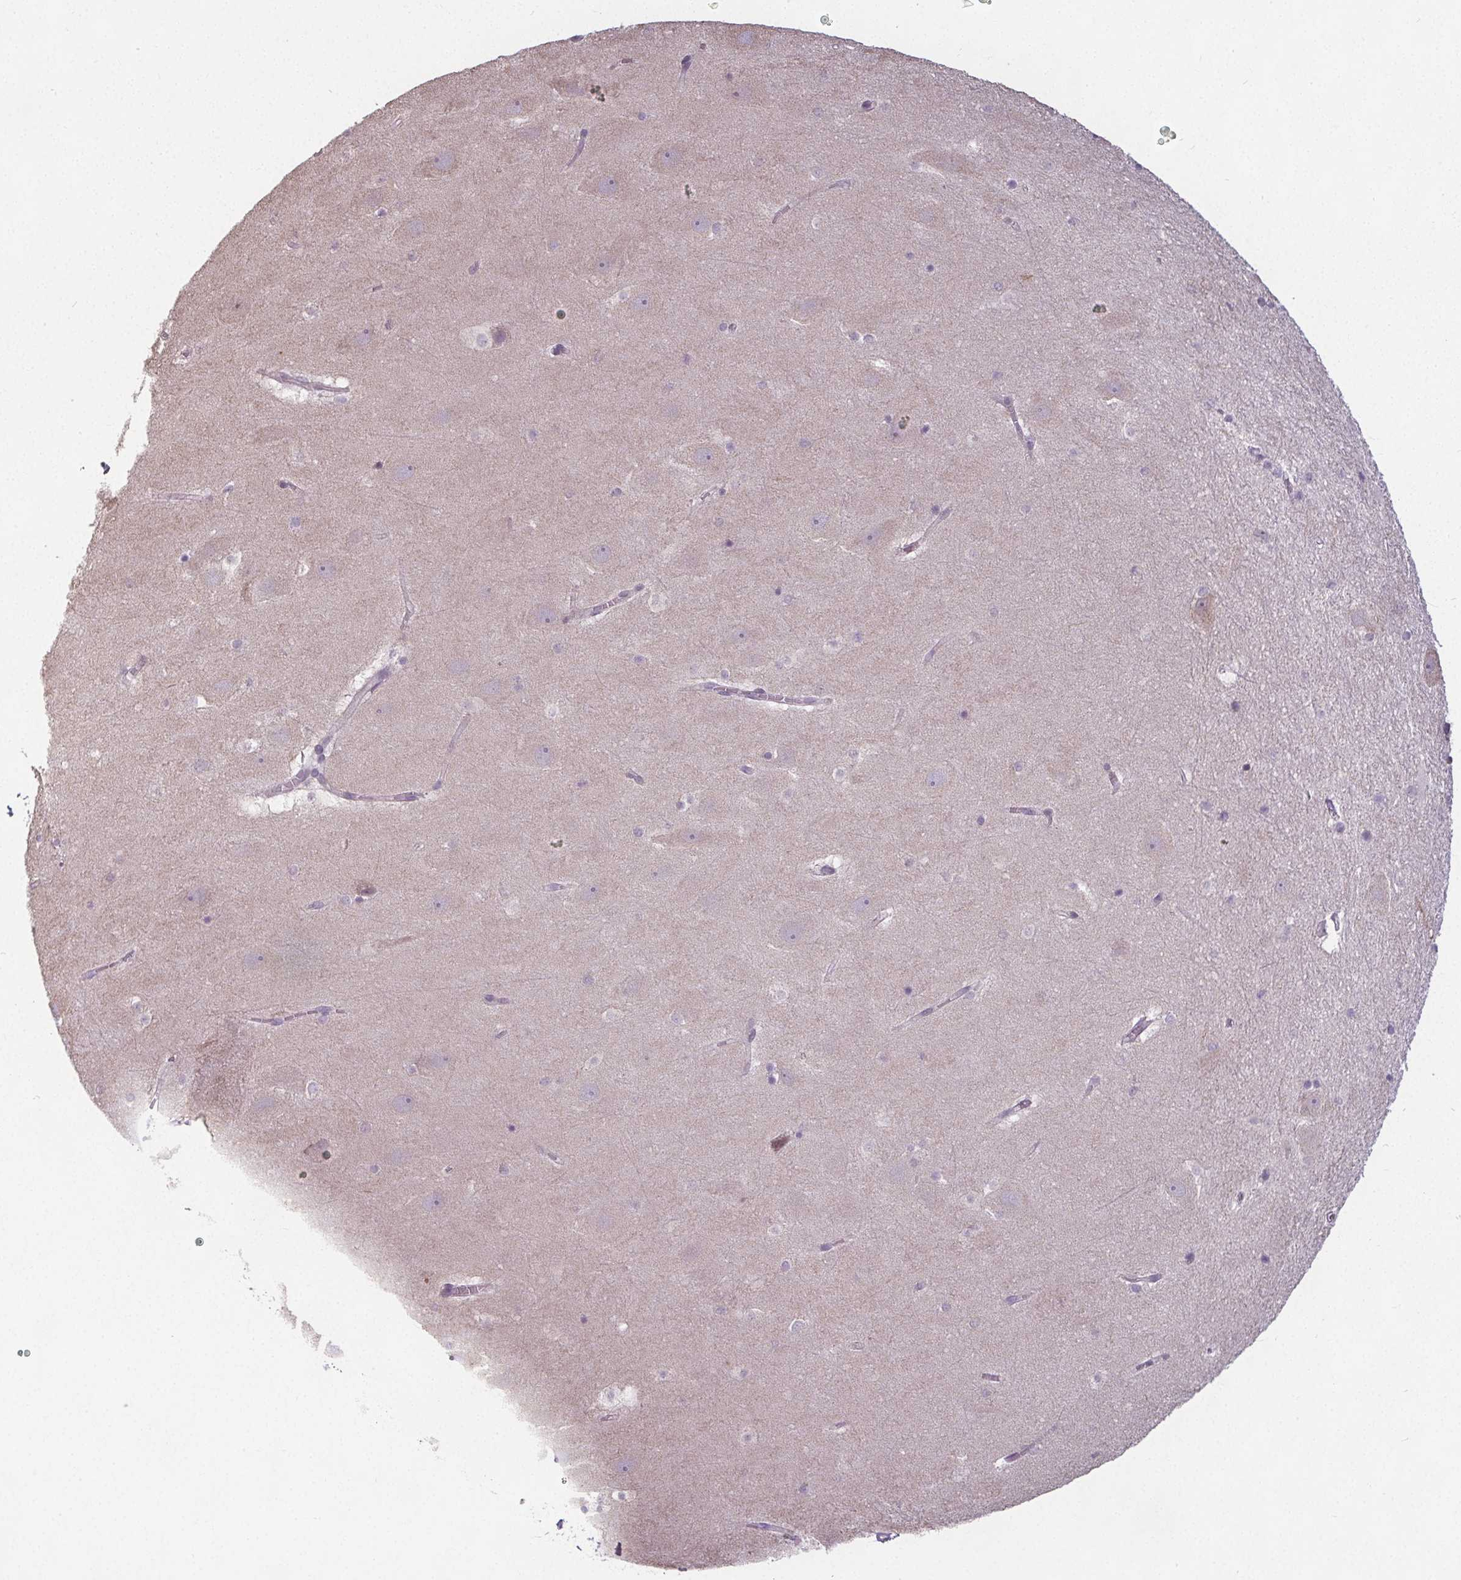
{"staining": {"intensity": "negative", "quantity": "none", "location": "none"}, "tissue": "hippocampus", "cell_type": "Glial cells", "image_type": "normal", "snomed": [{"axis": "morphology", "description": "Normal tissue, NOS"}, {"axis": "topography", "description": "Hippocampus"}], "caption": "This micrograph is of normal hippocampus stained with IHC to label a protein in brown with the nuclei are counter-stained blue. There is no expression in glial cells. The staining was performed using DAB to visualize the protein expression in brown, while the nuclei were stained in blue with hematoxylin (Magnification: 20x).", "gene": "SLC26A2", "patient": {"sex": "male", "age": 45}}